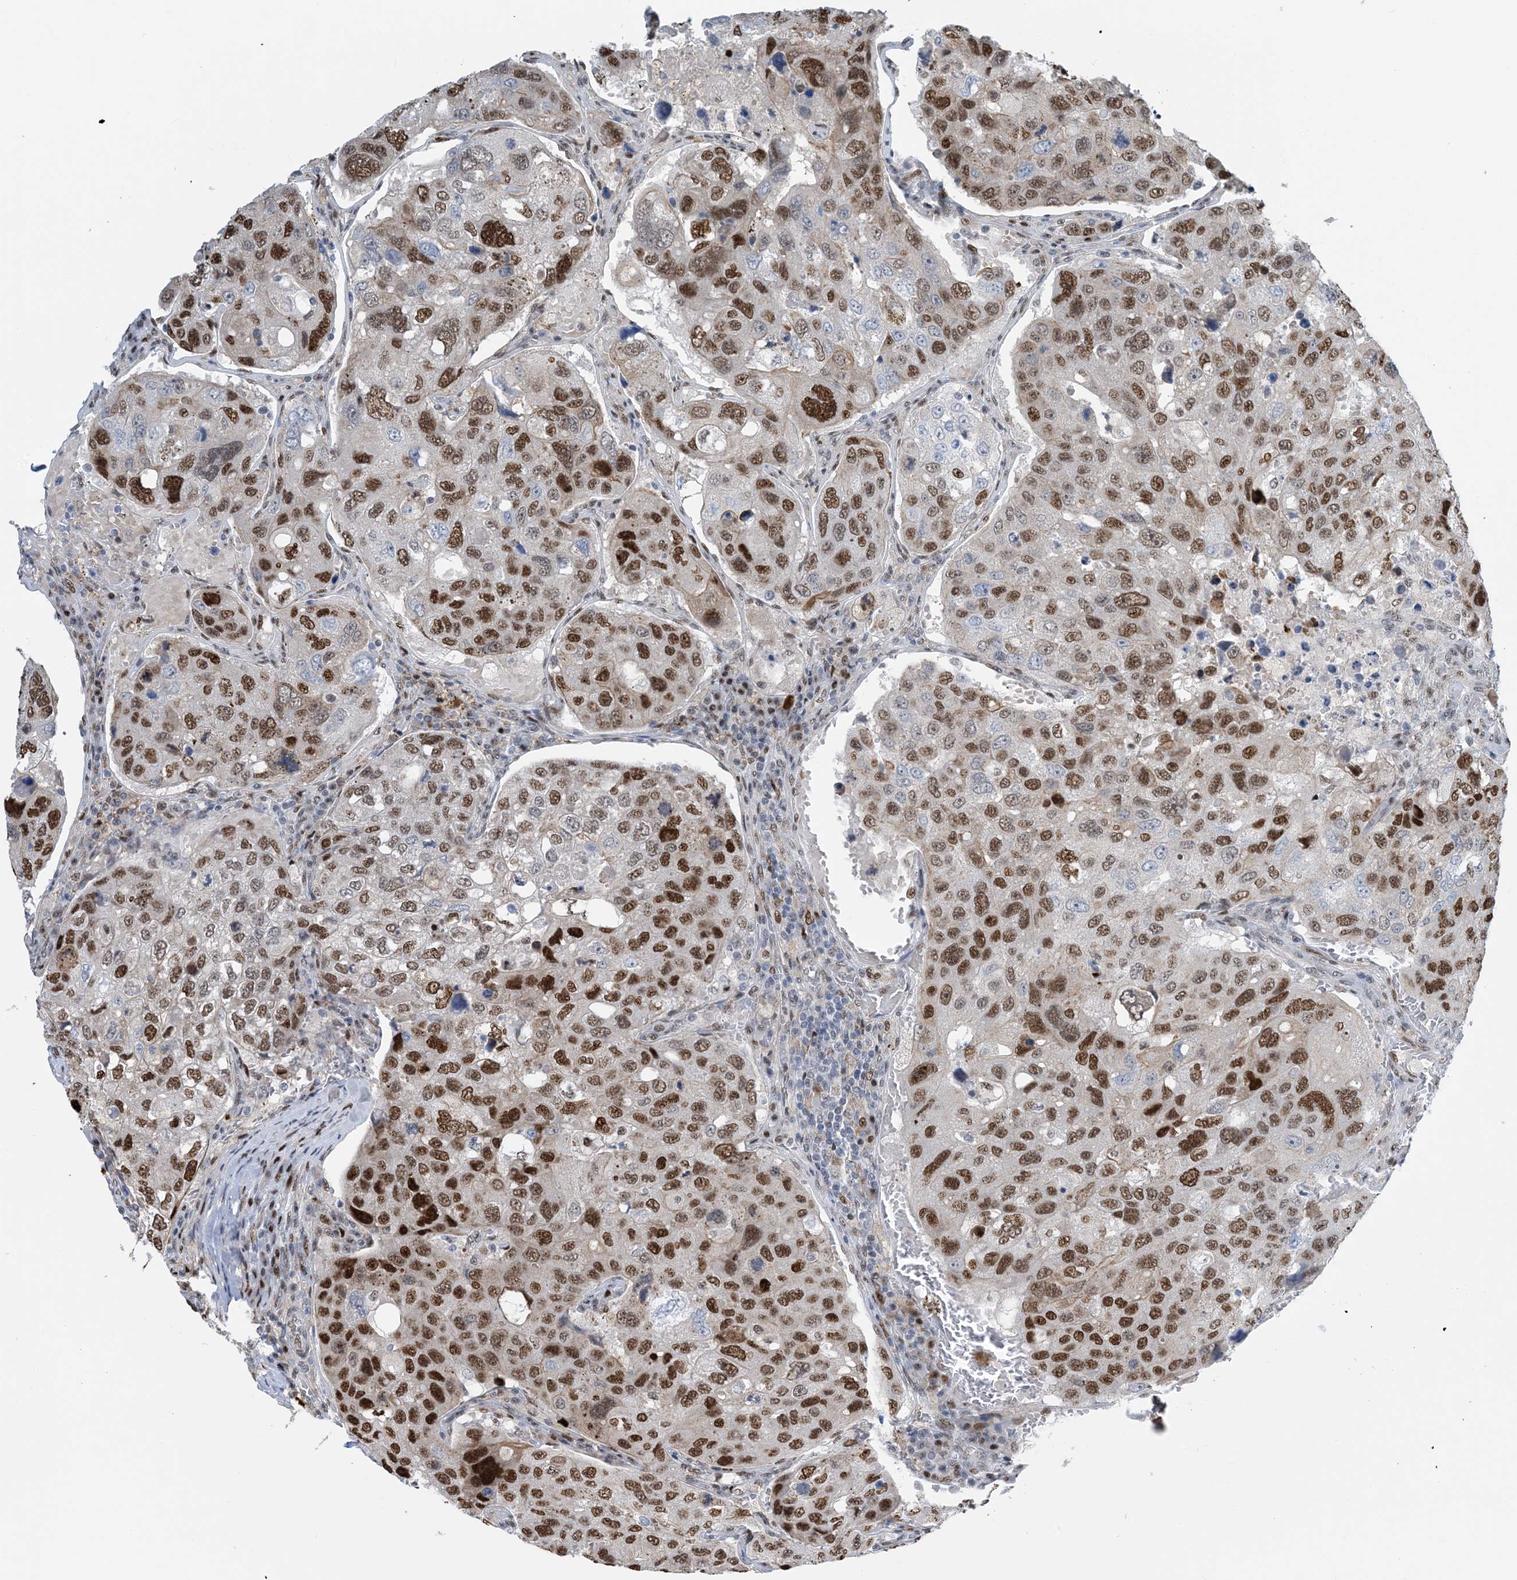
{"staining": {"intensity": "moderate", "quantity": ">75%", "location": "nuclear"}, "tissue": "urothelial cancer", "cell_type": "Tumor cells", "image_type": "cancer", "snomed": [{"axis": "morphology", "description": "Urothelial carcinoma, High grade"}, {"axis": "topography", "description": "Lymph node"}, {"axis": "topography", "description": "Urinary bladder"}], "caption": "Protein positivity by immunohistochemistry (IHC) demonstrates moderate nuclear positivity in approximately >75% of tumor cells in urothelial cancer.", "gene": "HEMK1", "patient": {"sex": "male", "age": 51}}